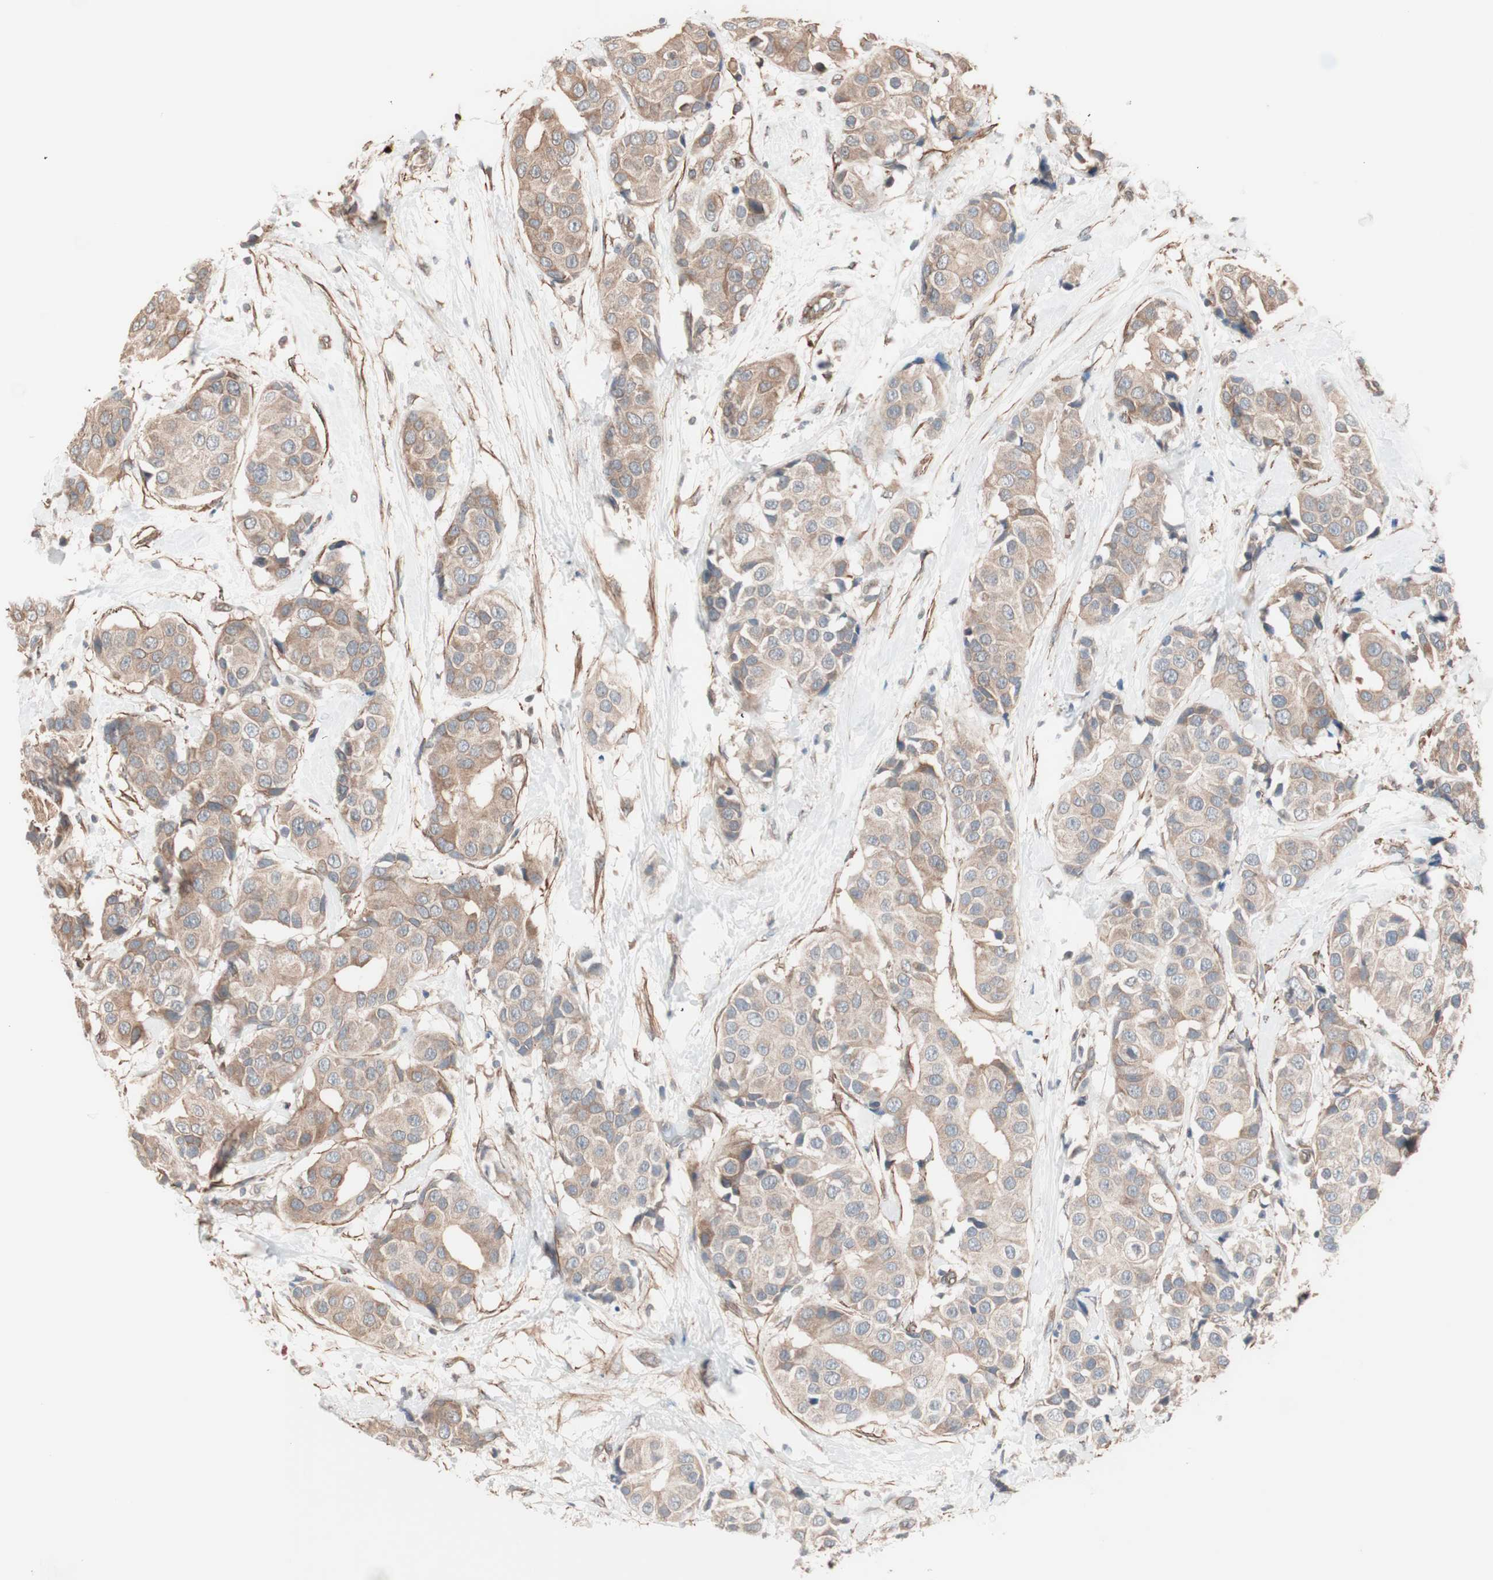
{"staining": {"intensity": "moderate", "quantity": ">75%", "location": "cytoplasmic/membranous"}, "tissue": "breast cancer", "cell_type": "Tumor cells", "image_type": "cancer", "snomed": [{"axis": "morphology", "description": "Normal tissue, NOS"}, {"axis": "morphology", "description": "Duct carcinoma"}, {"axis": "topography", "description": "Breast"}], "caption": "Immunohistochemistry (IHC) staining of breast infiltrating ductal carcinoma, which demonstrates medium levels of moderate cytoplasmic/membranous positivity in approximately >75% of tumor cells indicating moderate cytoplasmic/membranous protein expression. The staining was performed using DAB (3,3'-diaminobenzidine) (brown) for protein detection and nuclei were counterstained in hematoxylin (blue).", "gene": "ALG5", "patient": {"sex": "female", "age": 39}}